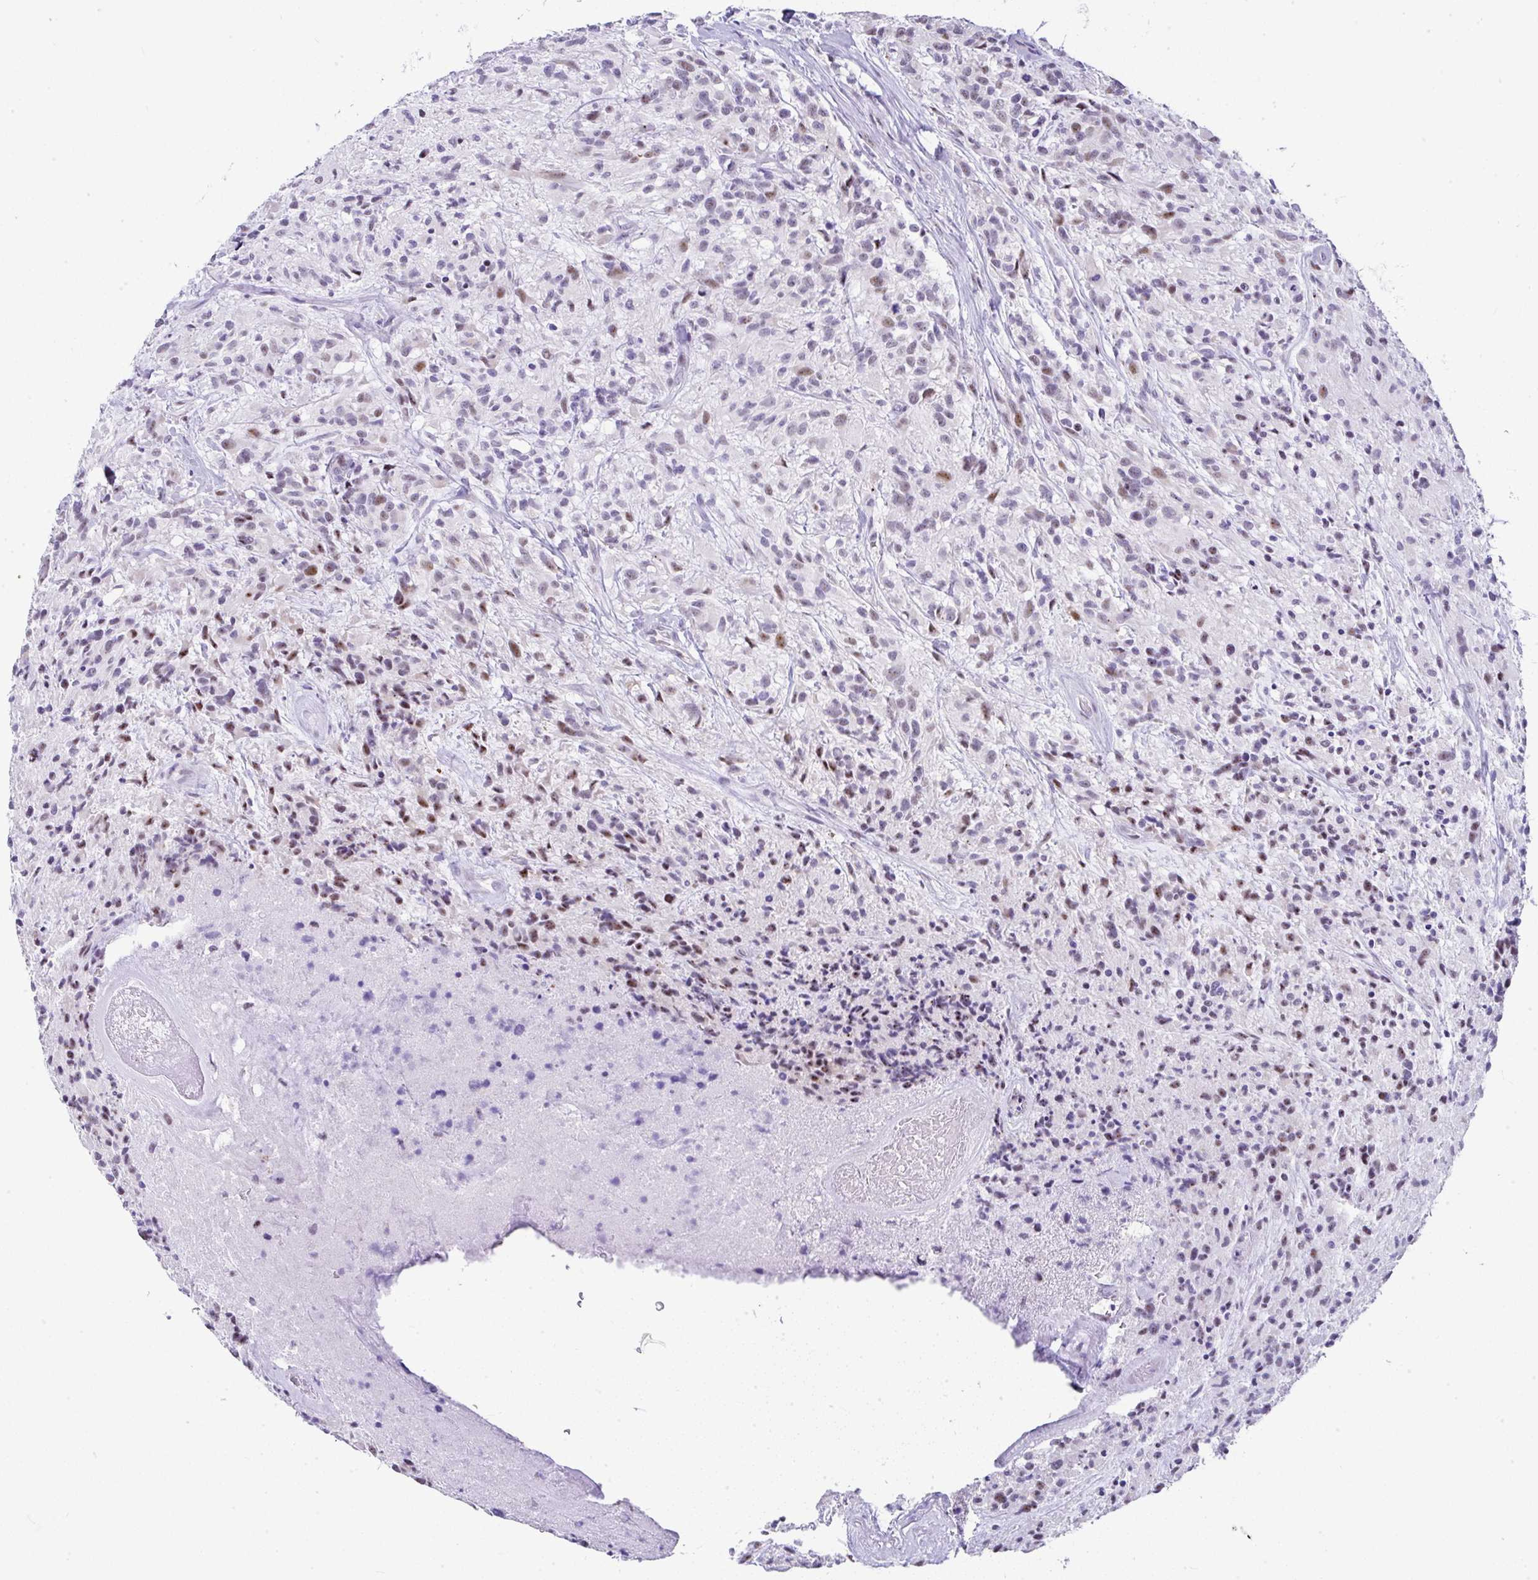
{"staining": {"intensity": "moderate", "quantity": "<25%", "location": "nuclear"}, "tissue": "glioma", "cell_type": "Tumor cells", "image_type": "cancer", "snomed": [{"axis": "morphology", "description": "Glioma, malignant, High grade"}, {"axis": "topography", "description": "Brain"}], "caption": "This histopathology image exhibits immunohistochemistry staining of malignant glioma (high-grade), with low moderate nuclear expression in approximately <25% of tumor cells.", "gene": "NR1D2", "patient": {"sex": "female", "age": 67}}